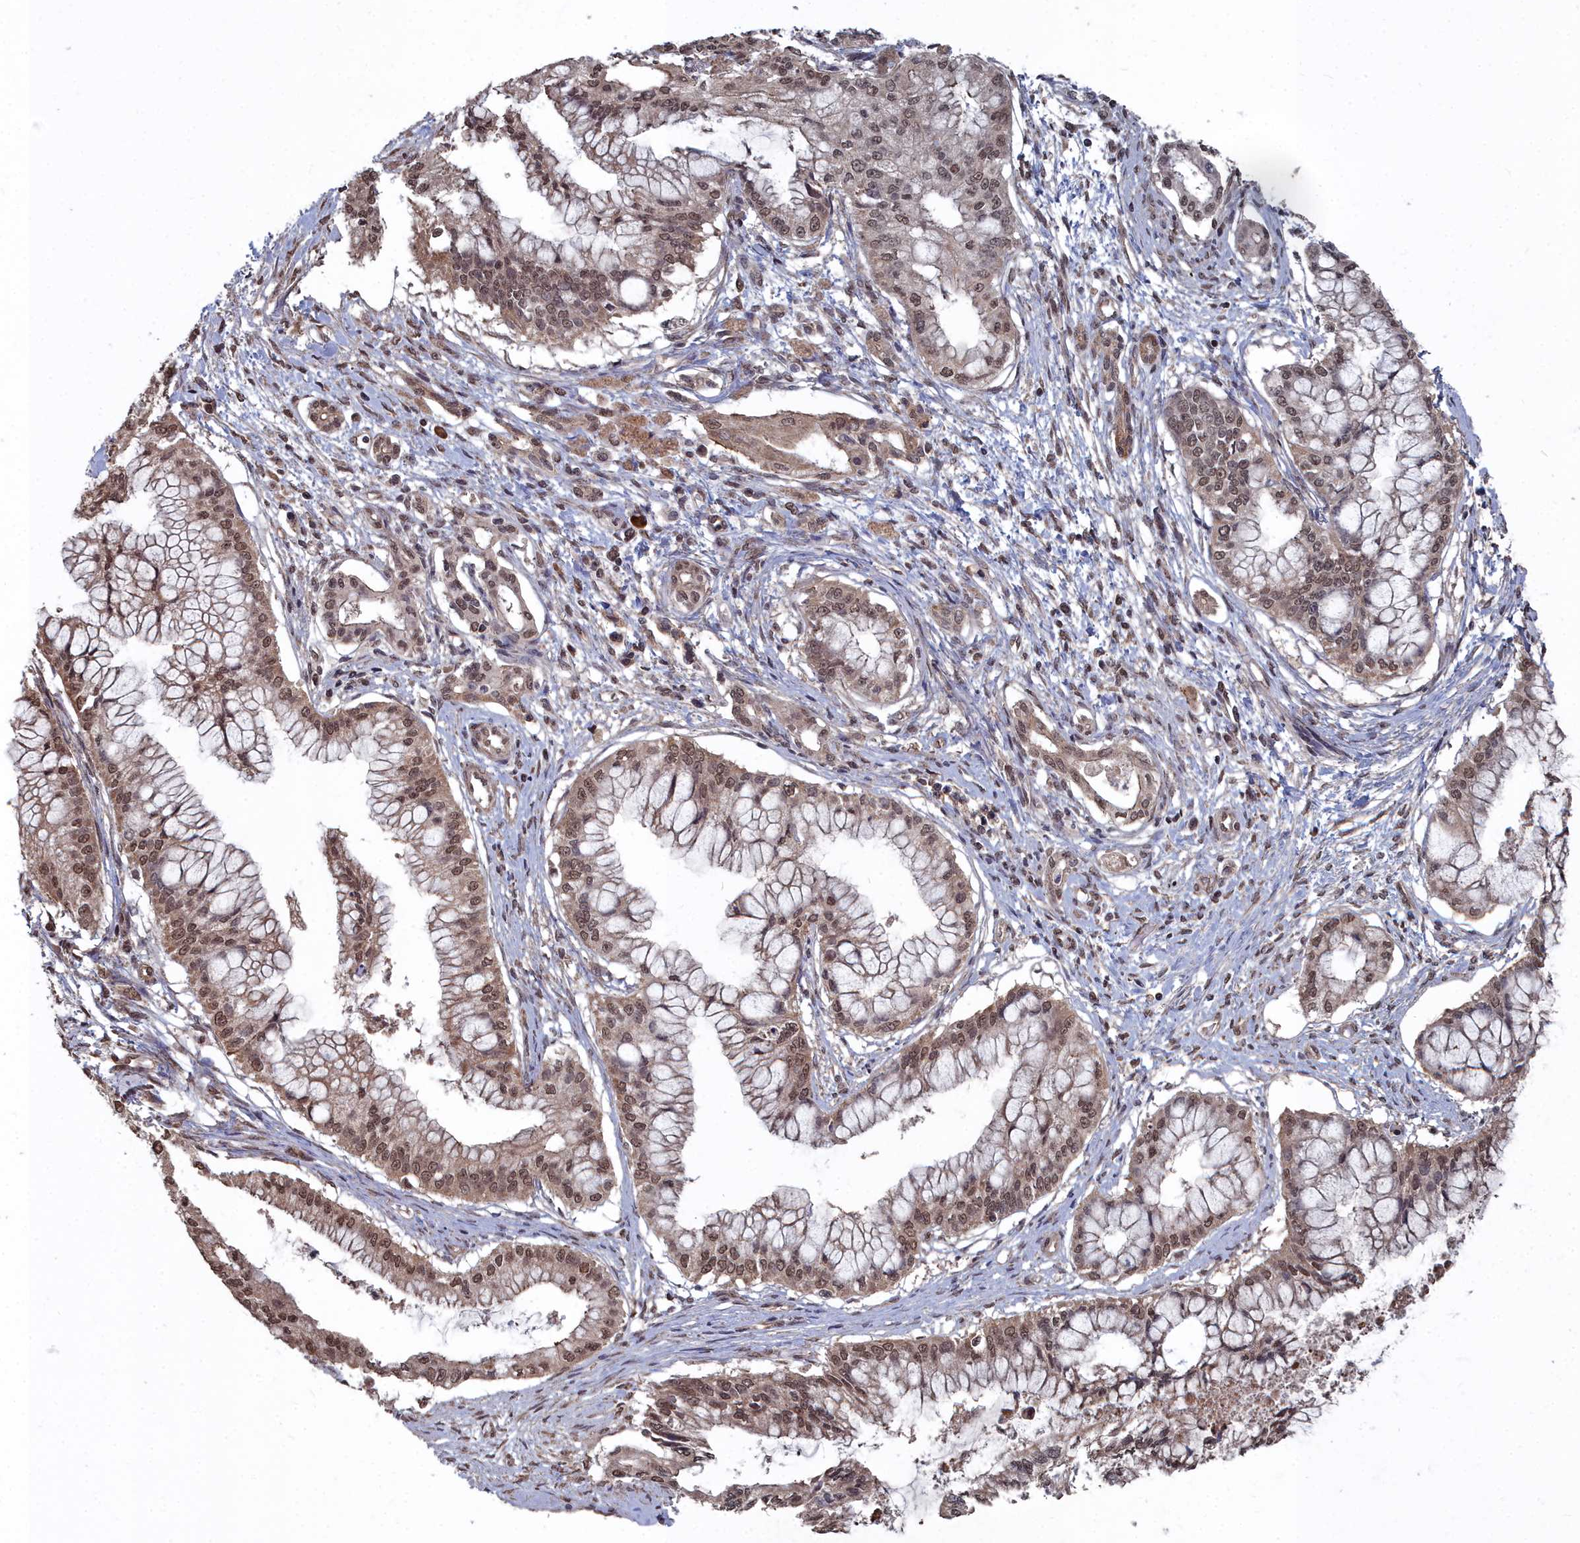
{"staining": {"intensity": "moderate", "quantity": ">75%", "location": "nuclear"}, "tissue": "pancreatic cancer", "cell_type": "Tumor cells", "image_type": "cancer", "snomed": [{"axis": "morphology", "description": "Adenocarcinoma, NOS"}, {"axis": "topography", "description": "Pancreas"}], "caption": "Protein expression analysis of adenocarcinoma (pancreatic) shows moderate nuclear expression in about >75% of tumor cells.", "gene": "CCNP", "patient": {"sex": "male", "age": 46}}